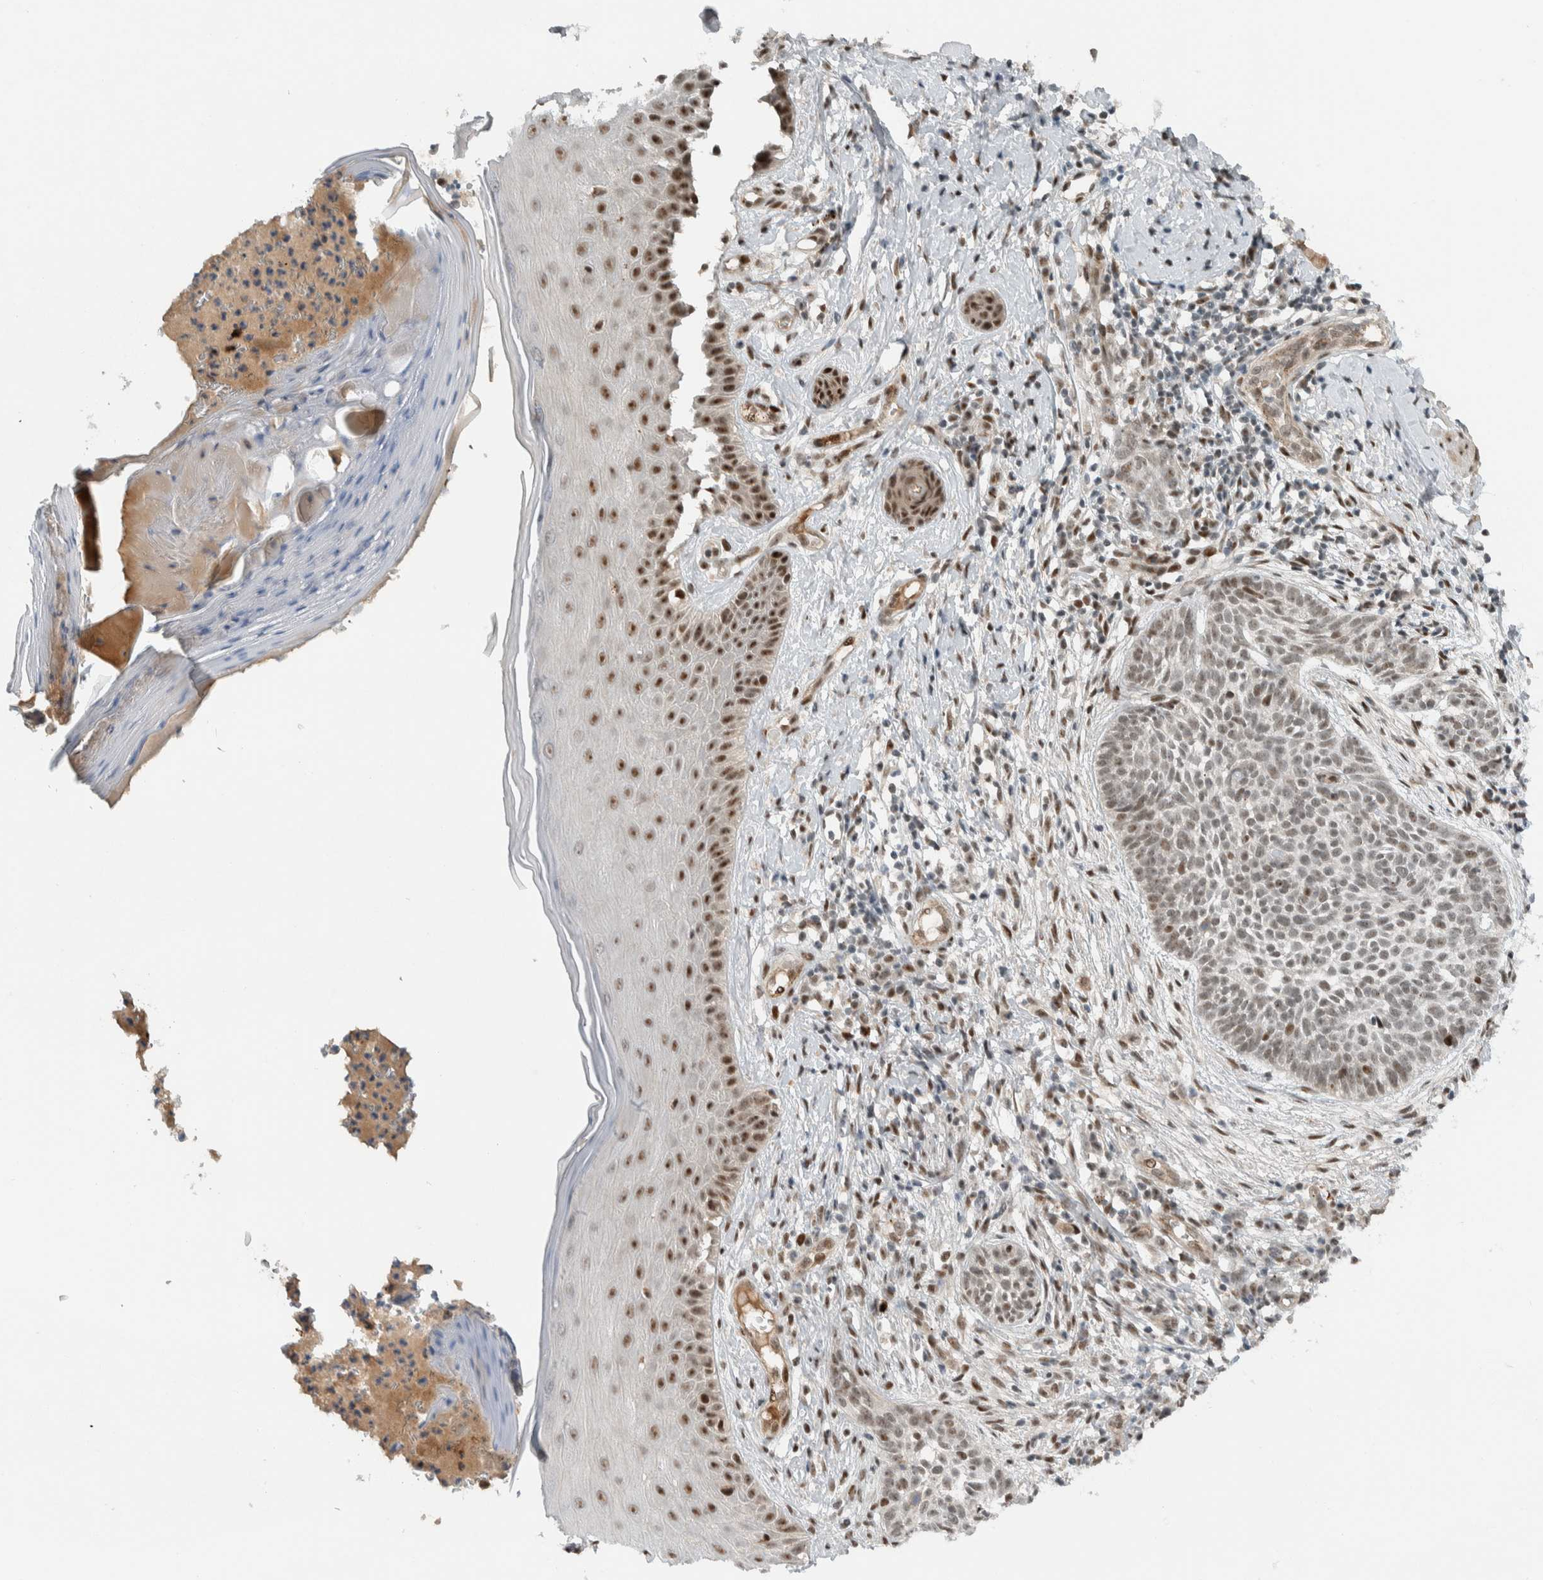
{"staining": {"intensity": "weak", "quantity": "25%-75%", "location": "nuclear"}, "tissue": "skin cancer", "cell_type": "Tumor cells", "image_type": "cancer", "snomed": [{"axis": "morphology", "description": "Normal tissue, NOS"}, {"axis": "morphology", "description": "Basal cell carcinoma"}, {"axis": "topography", "description": "Skin"}], "caption": "Weak nuclear protein positivity is seen in approximately 25%-75% of tumor cells in skin cancer (basal cell carcinoma).", "gene": "ZFP91", "patient": {"sex": "male", "age": 67}}